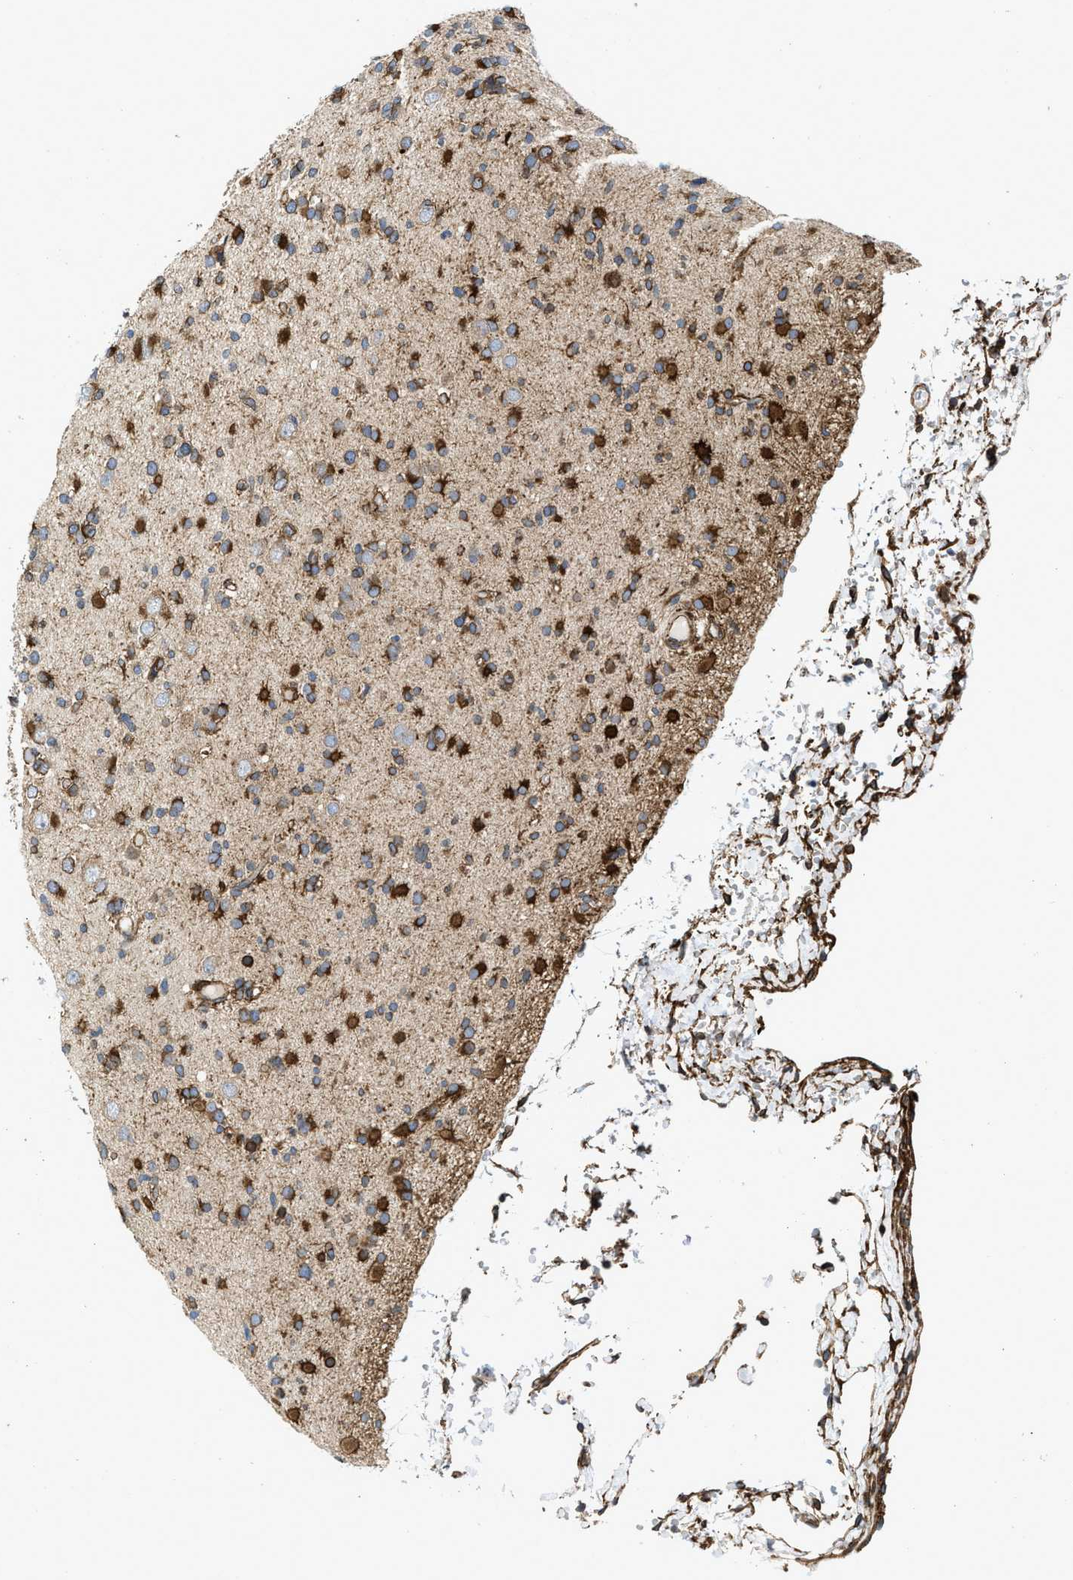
{"staining": {"intensity": "strong", "quantity": "25%-75%", "location": "cytoplasmic/membranous"}, "tissue": "glioma", "cell_type": "Tumor cells", "image_type": "cancer", "snomed": [{"axis": "morphology", "description": "Glioma, malignant, Low grade"}, {"axis": "topography", "description": "Brain"}], "caption": "Strong cytoplasmic/membranous expression for a protein is appreciated in about 25%-75% of tumor cells of low-grade glioma (malignant) using immunohistochemistry.", "gene": "ERLIN2", "patient": {"sex": "female", "age": 22}}